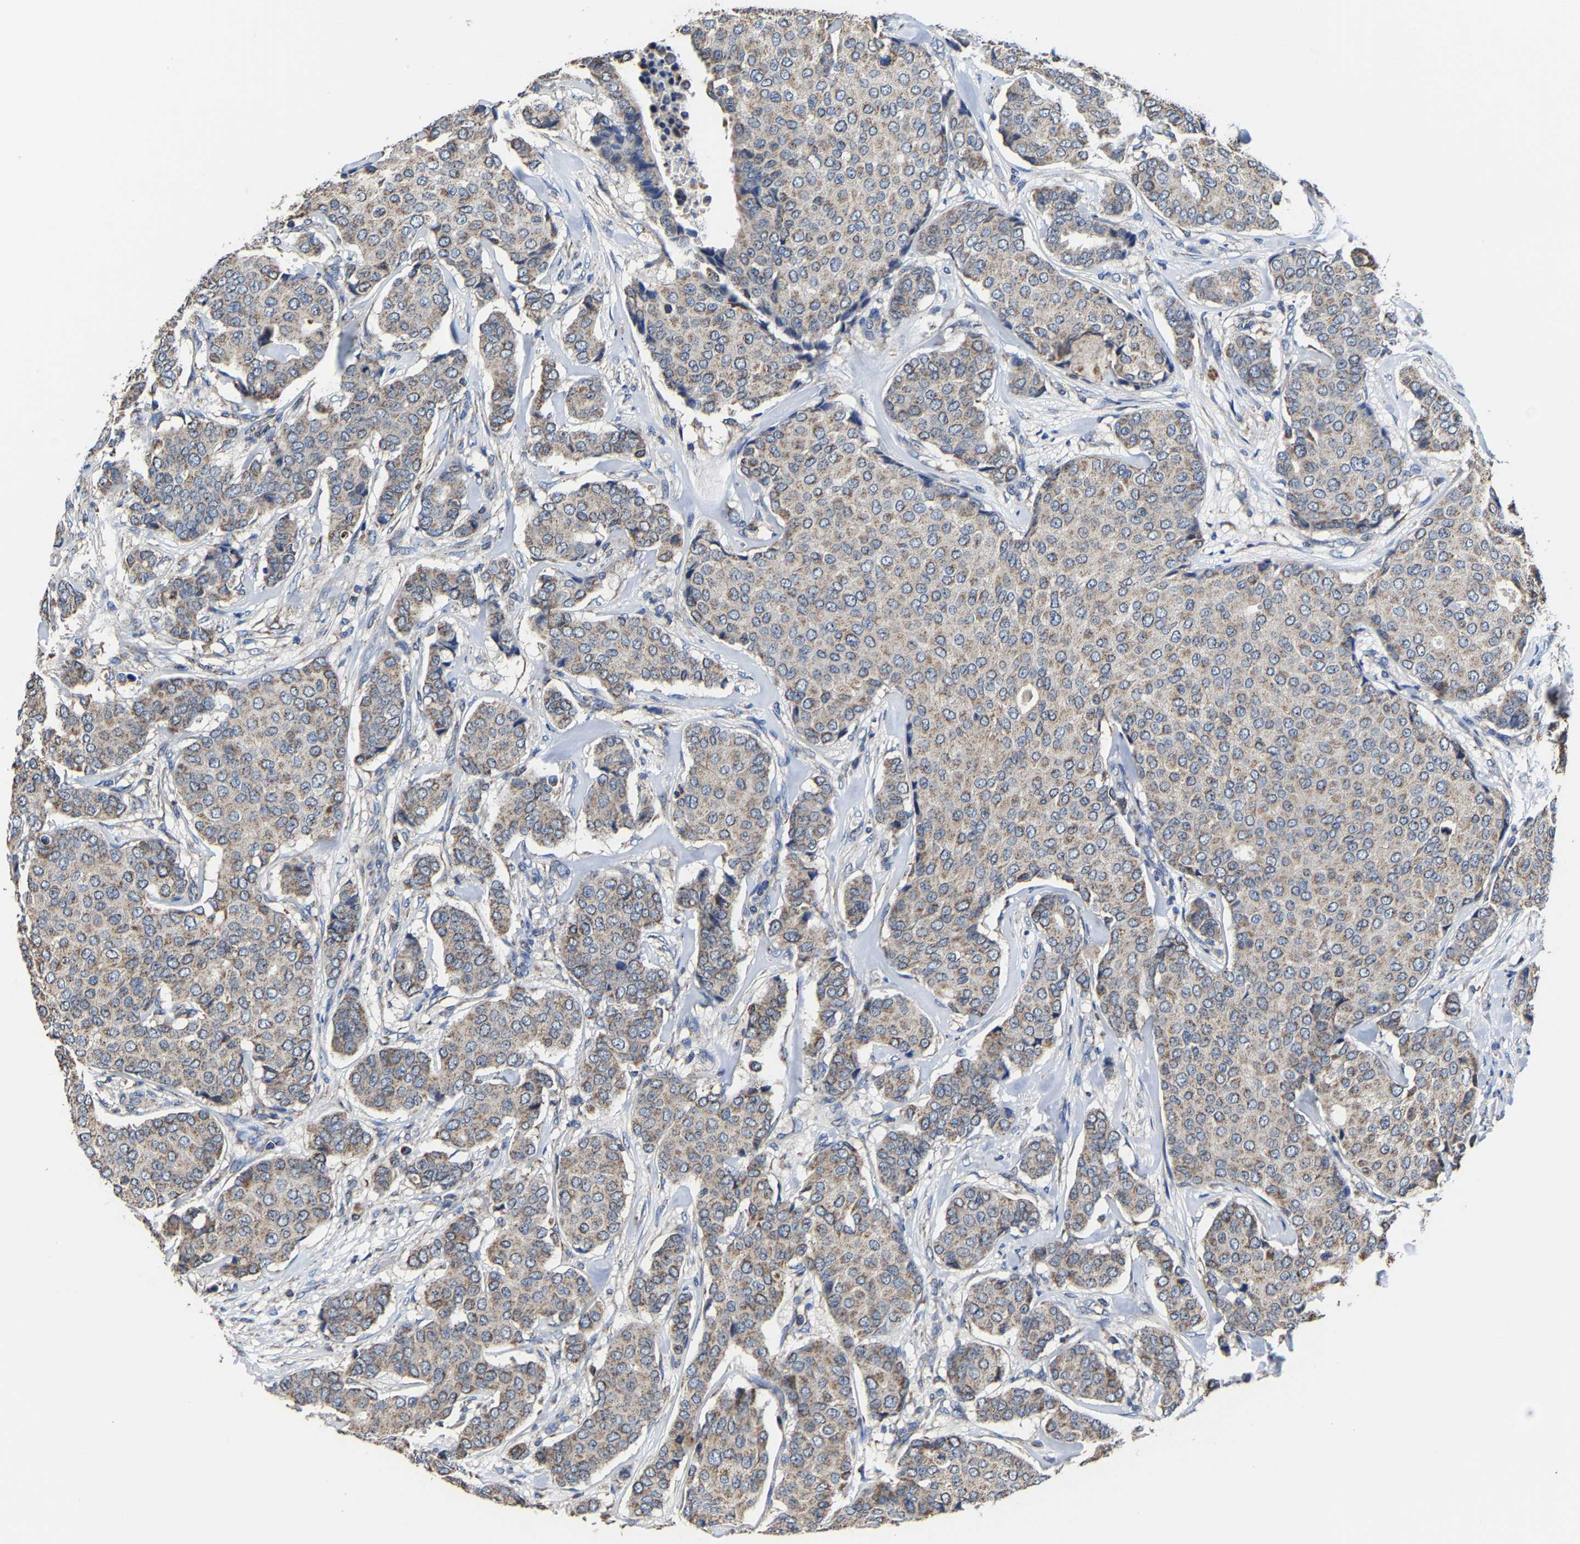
{"staining": {"intensity": "weak", "quantity": ">75%", "location": "cytoplasmic/membranous"}, "tissue": "breast cancer", "cell_type": "Tumor cells", "image_type": "cancer", "snomed": [{"axis": "morphology", "description": "Duct carcinoma"}, {"axis": "topography", "description": "Breast"}], "caption": "A low amount of weak cytoplasmic/membranous expression is identified in approximately >75% of tumor cells in invasive ductal carcinoma (breast) tissue.", "gene": "ZCCHC7", "patient": {"sex": "female", "age": 75}}